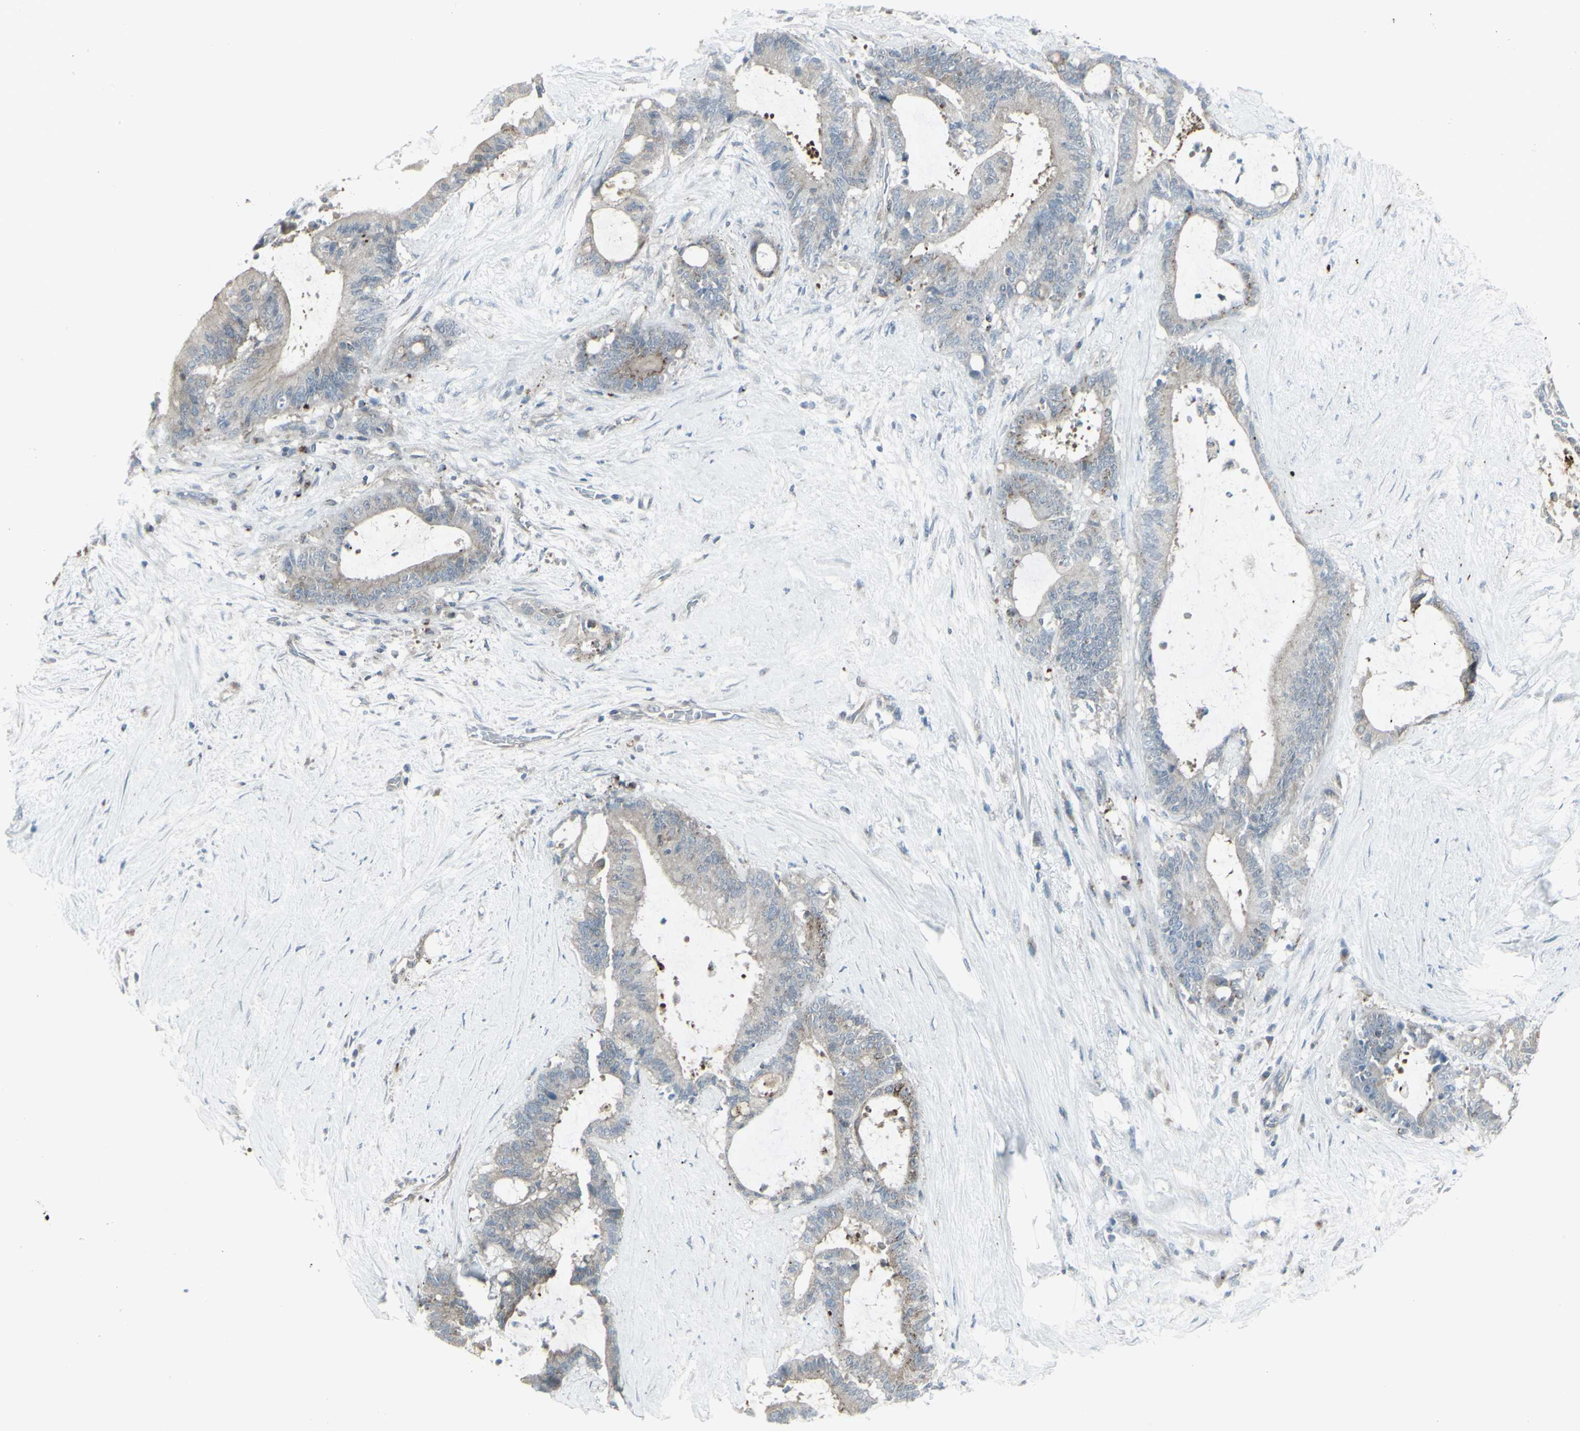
{"staining": {"intensity": "negative", "quantity": "none", "location": "none"}, "tissue": "liver cancer", "cell_type": "Tumor cells", "image_type": "cancer", "snomed": [{"axis": "morphology", "description": "Cholangiocarcinoma"}, {"axis": "topography", "description": "Liver"}], "caption": "Tumor cells are negative for protein expression in human liver cancer.", "gene": "GALNT6", "patient": {"sex": "female", "age": 73}}